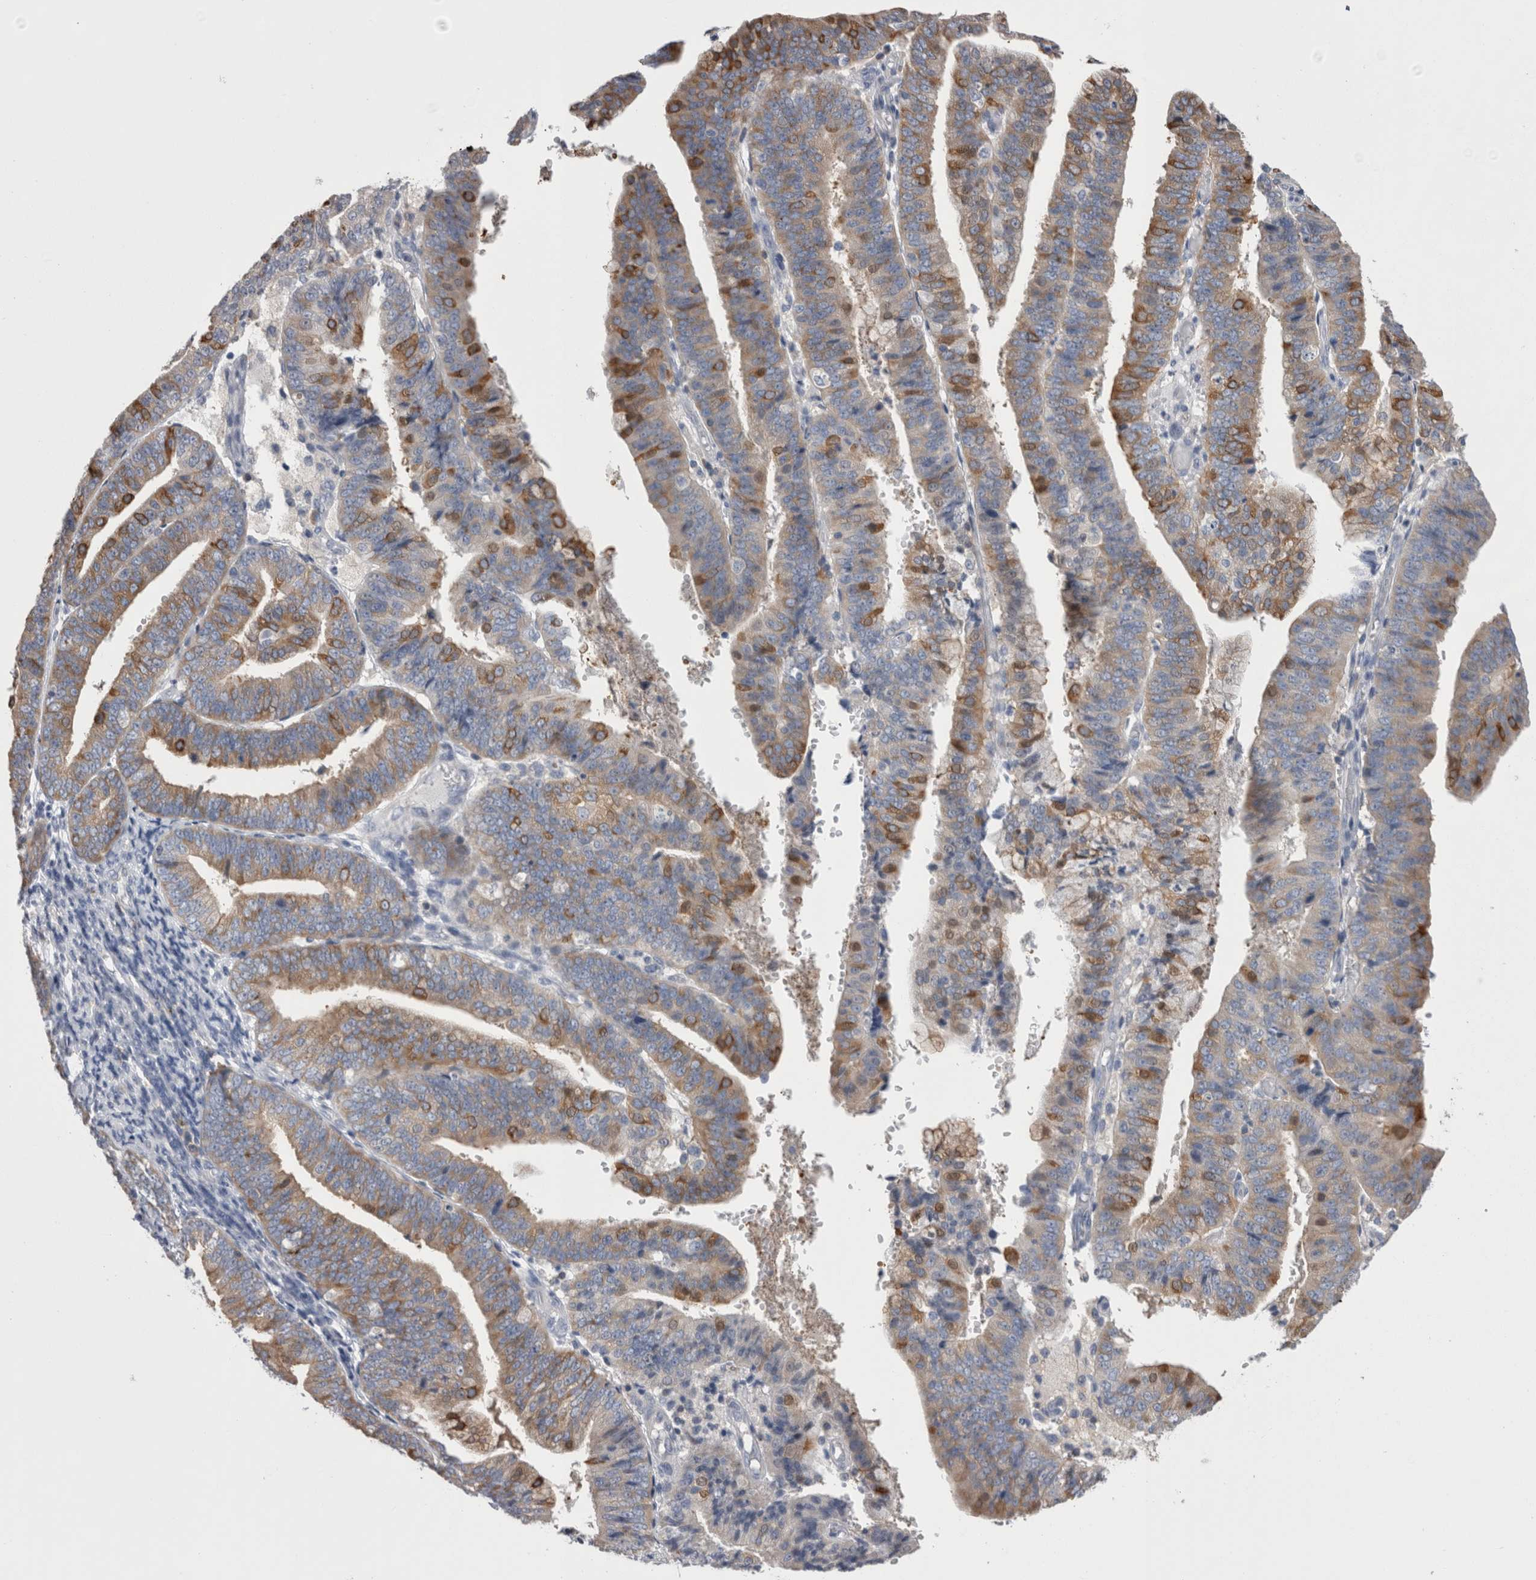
{"staining": {"intensity": "moderate", "quantity": "25%-75%", "location": "cytoplasmic/membranous"}, "tissue": "endometrial cancer", "cell_type": "Tumor cells", "image_type": "cancer", "snomed": [{"axis": "morphology", "description": "Adenocarcinoma, NOS"}, {"axis": "topography", "description": "Endometrium"}], "caption": "This photomicrograph displays IHC staining of human adenocarcinoma (endometrial), with medium moderate cytoplasmic/membranous staining in about 25%-75% of tumor cells.", "gene": "DCTN6", "patient": {"sex": "female", "age": 63}}